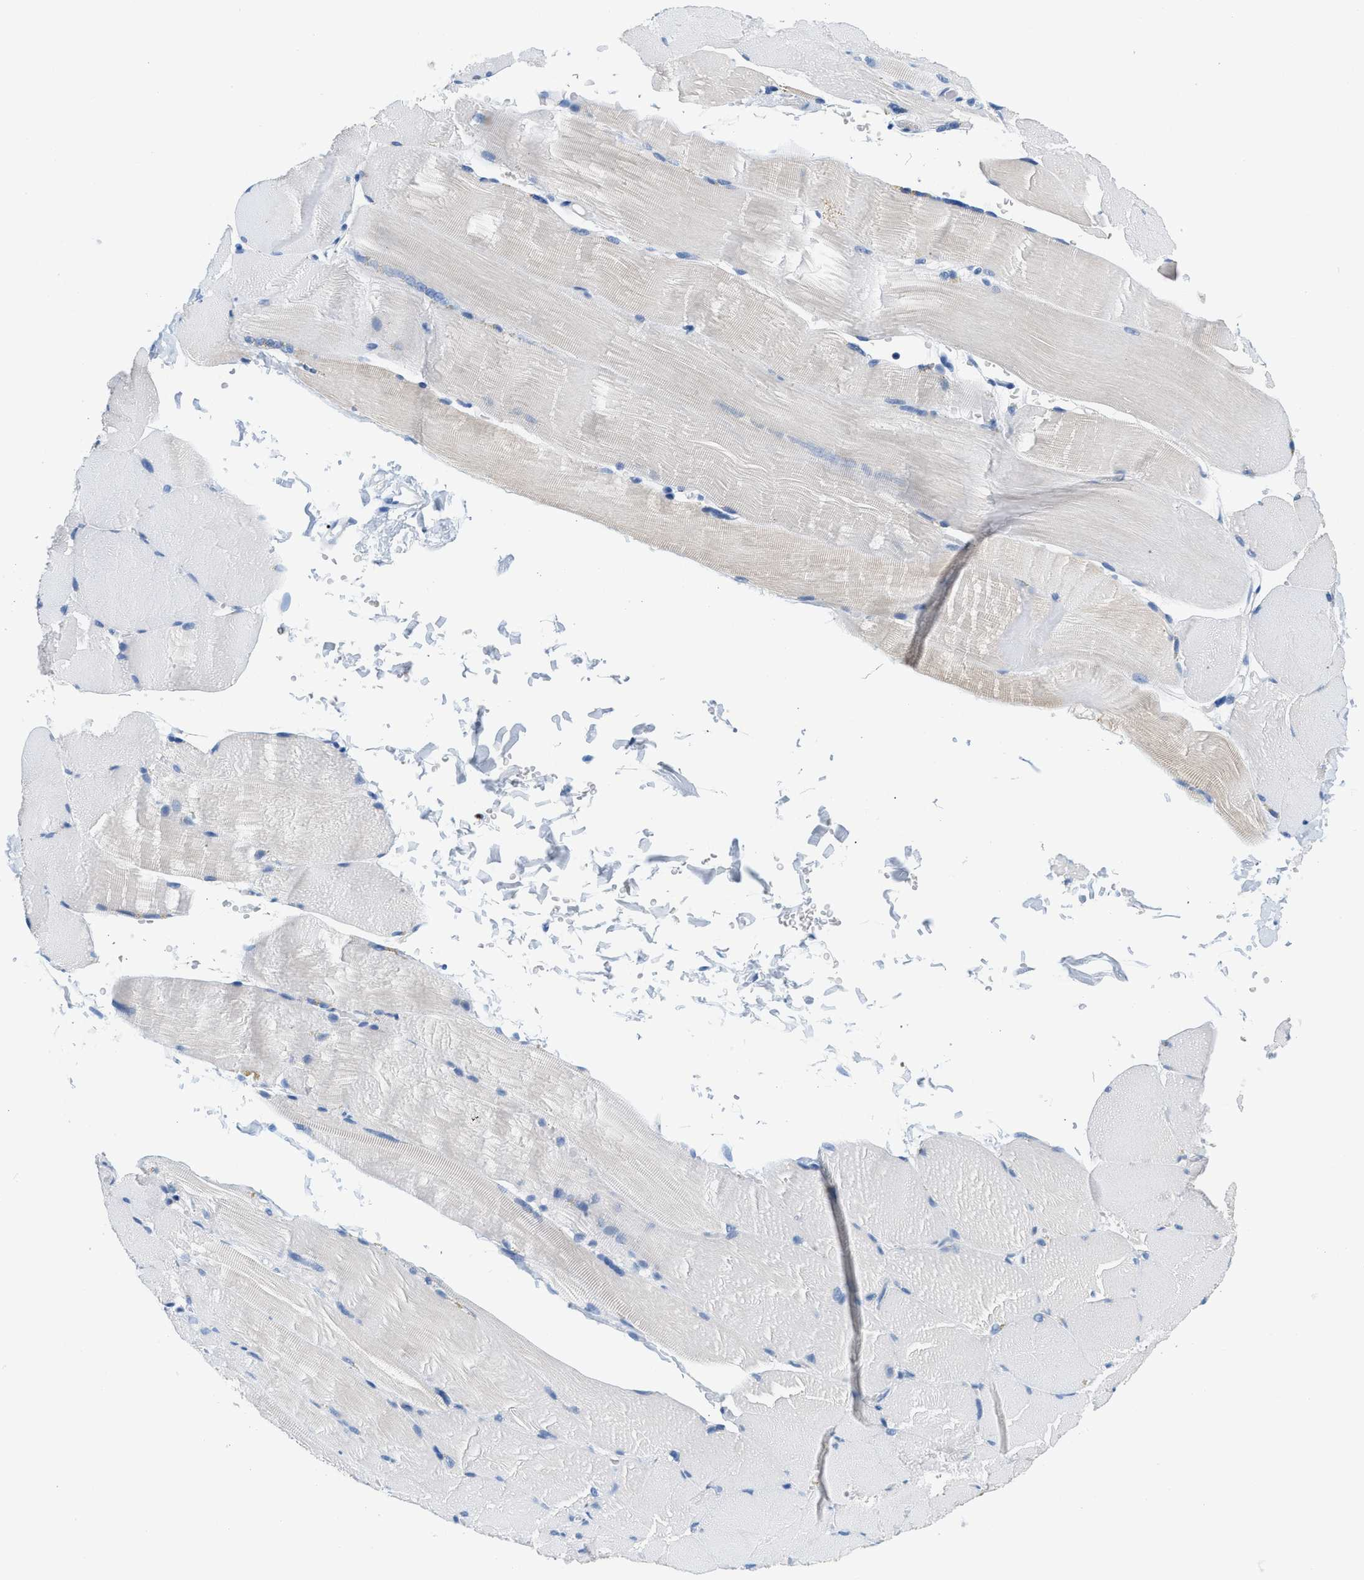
{"staining": {"intensity": "weak", "quantity": "25%-75%", "location": "cytoplasmic/membranous"}, "tissue": "skeletal muscle", "cell_type": "Myocytes", "image_type": "normal", "snomed": [{"axis": "morphology", "description": "Normal tissue, NOS"}, {"axis": "topography", "description": "Skin"}, {"axis": "topography", "description": "Skeletal muscle"}], "caption": "Brown immunohistochemical staining in unremarkable skeletal muscle displays weak cytoplasmic/membranous staining in approximately 25%-75% of myocytes. (Brightfield microscopy of DAB IHC at high magnification).", "gene": "BPGM", "patient": {"sex": "male", "age": 83}}